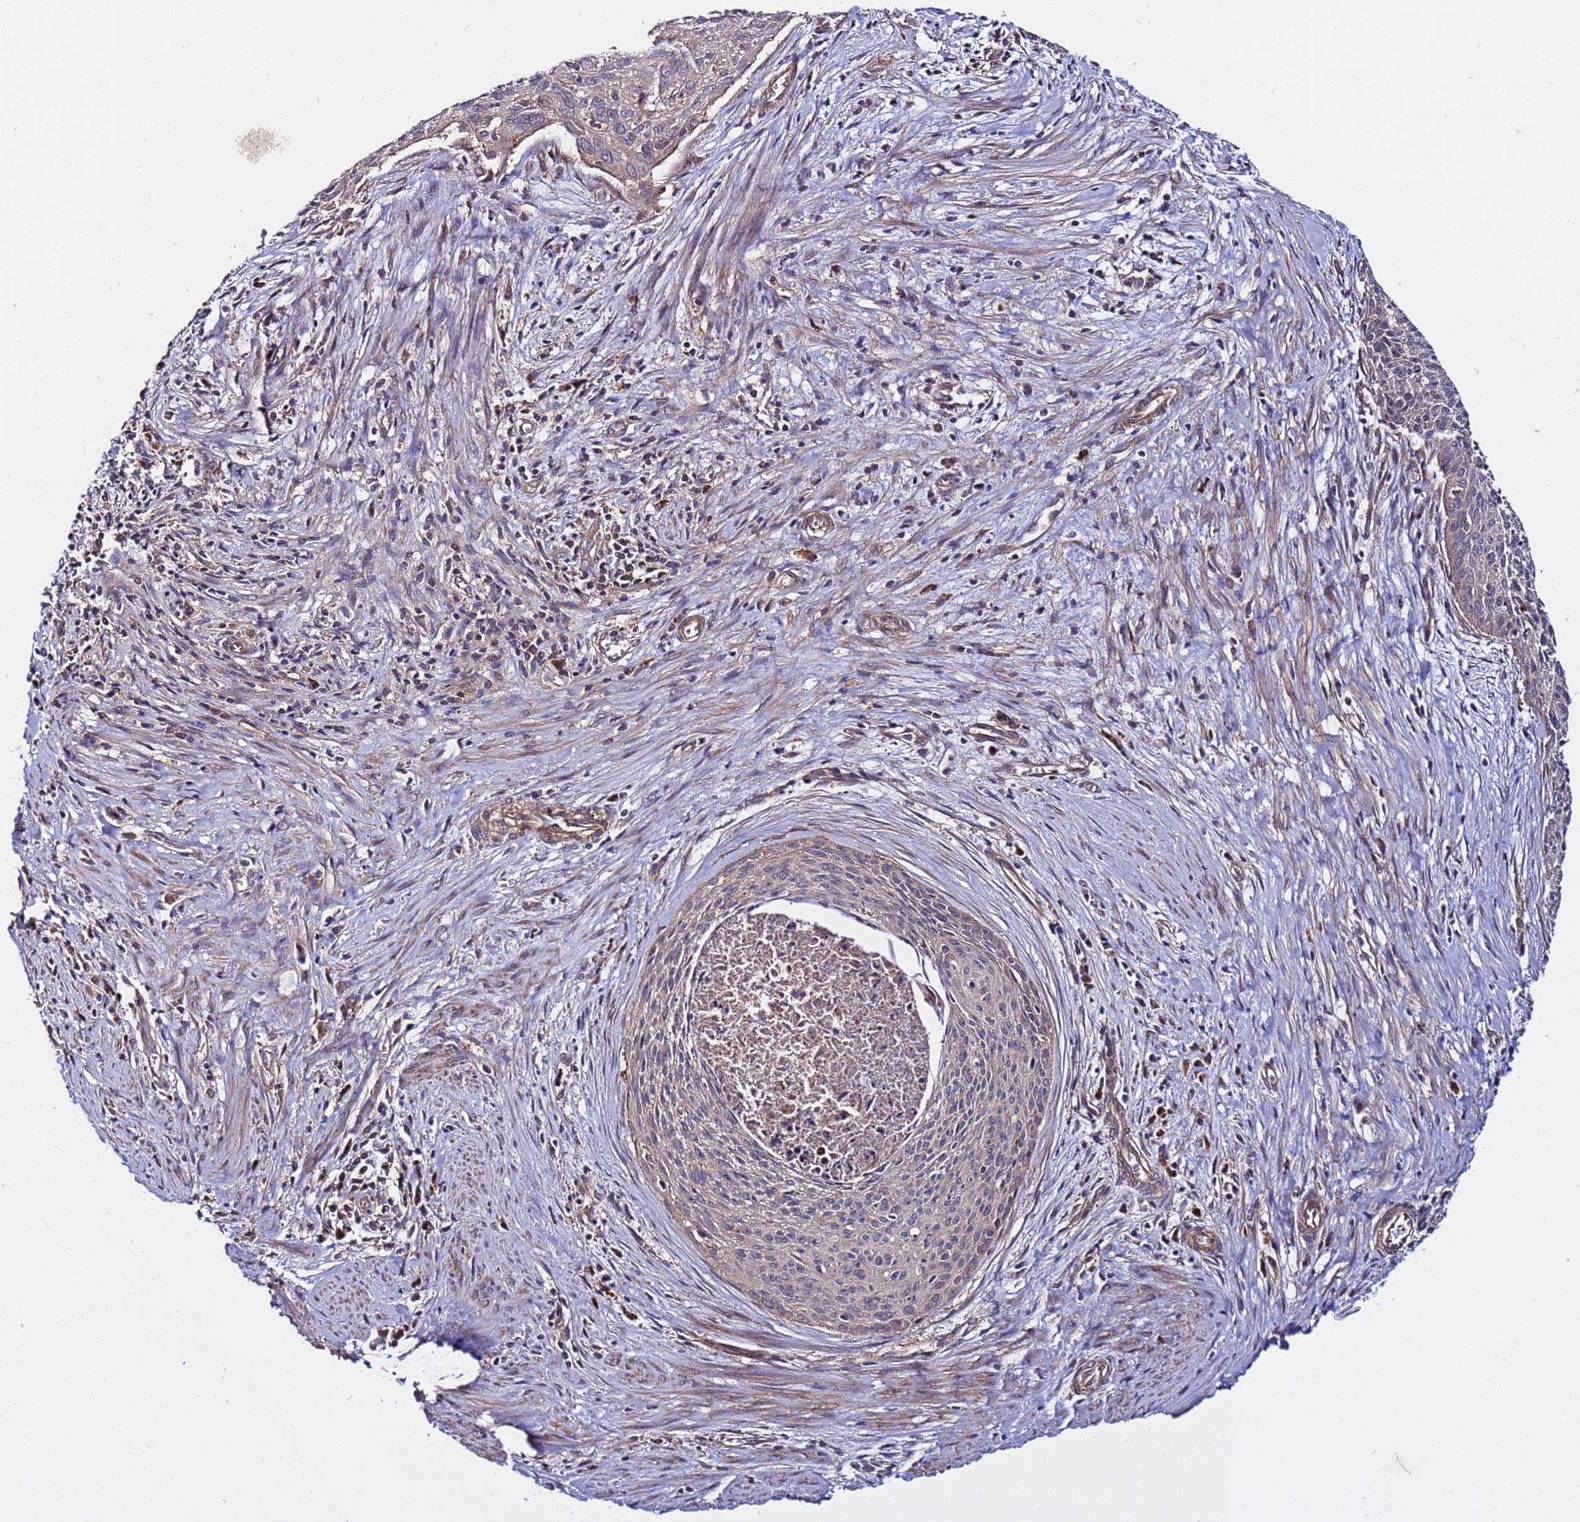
{"staining": {"intensity": "weak", "quantity": "<25%", "location": "cytoplasmic/membranous"}, "tissue": "cervical cancer", "cell_type": "Tumor cells", "image_type": "cancer", "snomed": [{"axis": "morphology", "description": "Squamous cell carcinoma, NOS"}, {"axis": "topography", "description": "Cervix"}], "caption": "High power microscopy micrograph of an IHC image of cervical cancer, revealing no significant expression in tumor cells.", "gene": "STK38", "patient": {"sex": "female", "age": 55}}